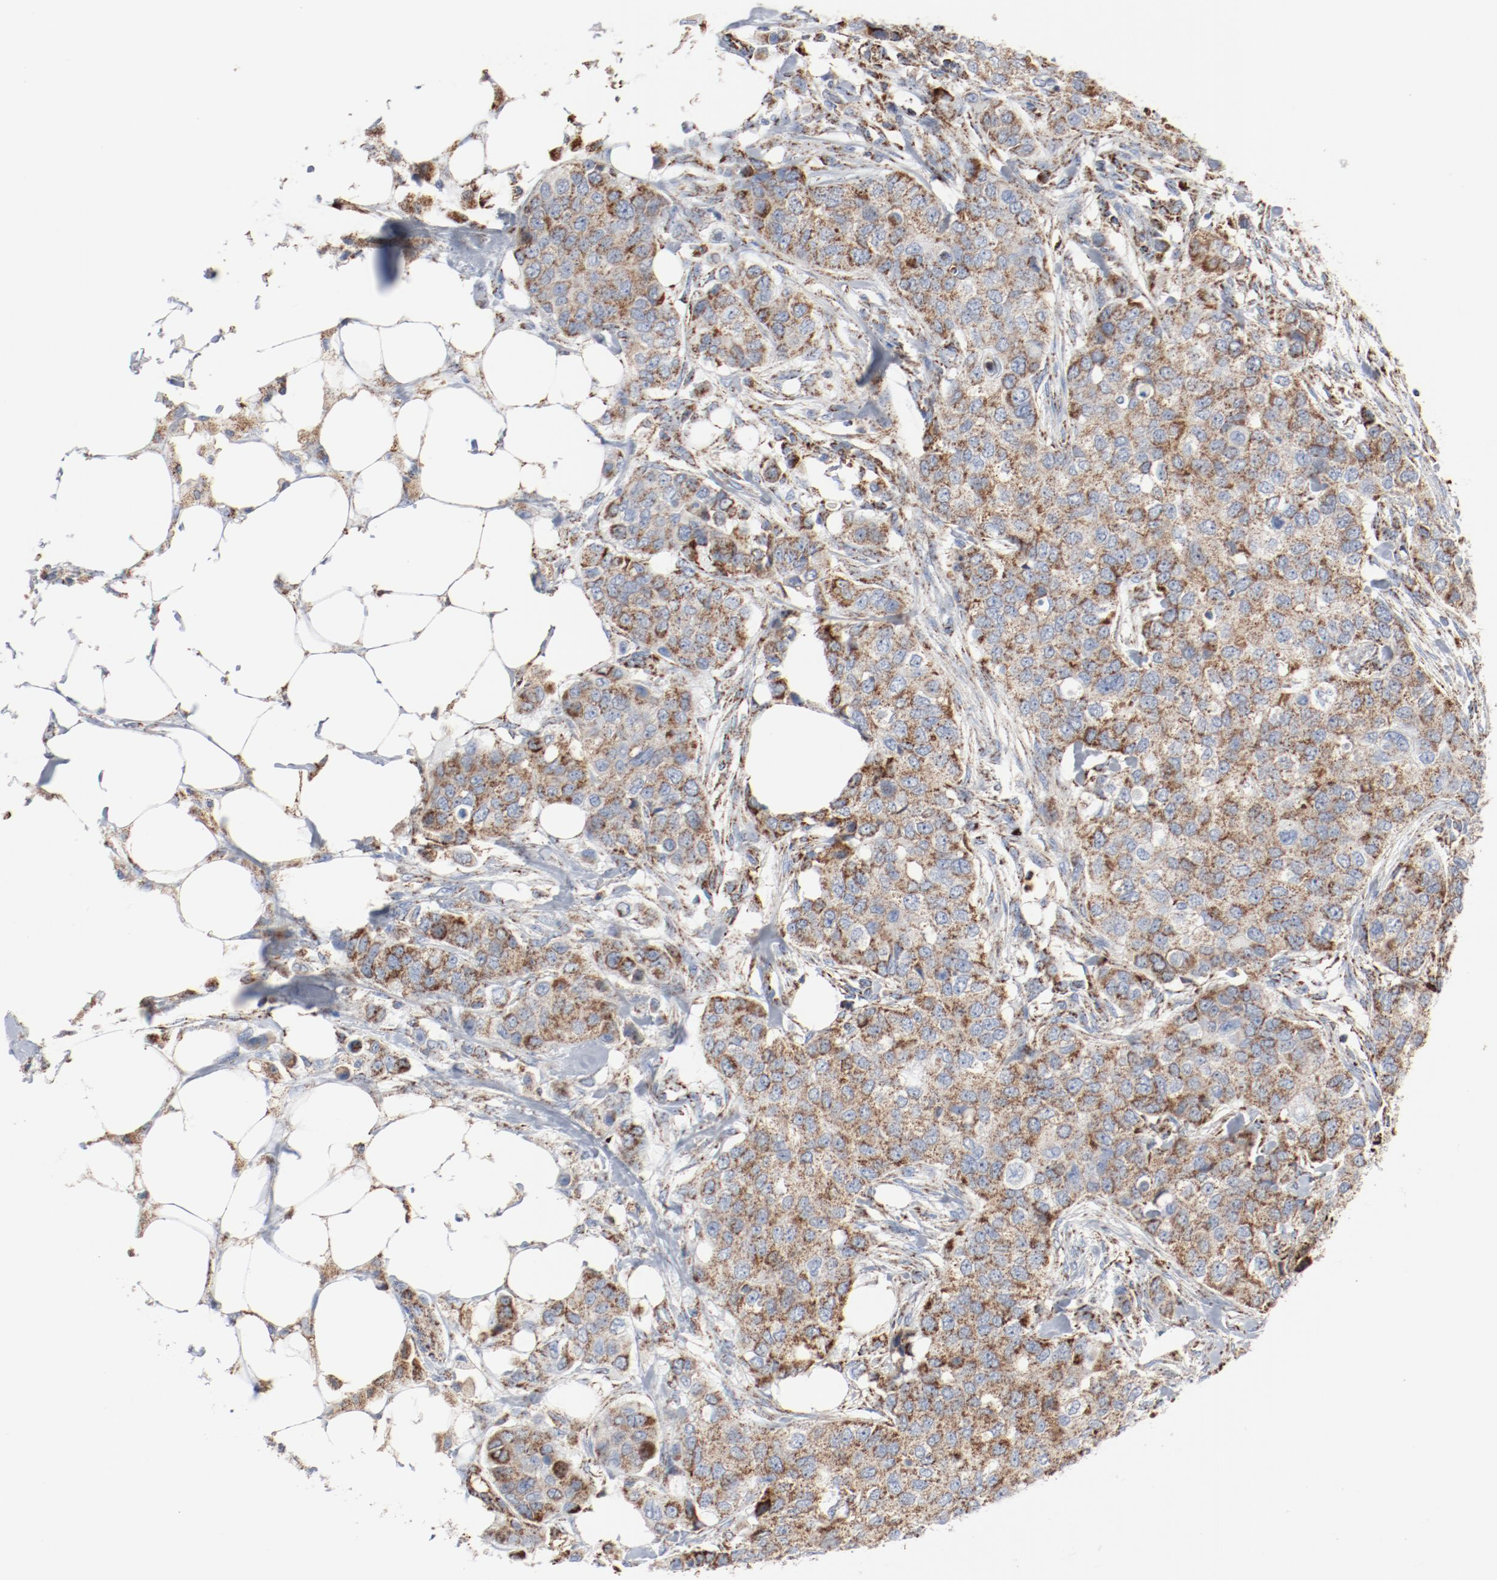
{"staining": {"intensity": "moderate", "quantity": ">75%", "location": "cytoplasmic/membranous"}, "tissue": "breast cancer", "cell_type": "Tumor cells", "image_type": "cancer", "snomed": [{"axis": "morphology", "description": "Normal tissue, NOS"}, {"axis": "morphology", "description": "Duct carcinoma"}, {"axis": "topography", "description": "Breast"}], "caption": "A high-resolution histopathology image shows immunohistochemistry staining of breast intraductal carcinoma, which displays moderate cytoplasmic/membranous positivity in about >75% of tumor cells. The staining is performed using DAB (3,3'-diaminobenzidine) brown chromogen to label protein expression. The nuclei are counter-stained blue using hematoxylin.", "gene": "NDUFB8", "patient": {"sex": "female", "age": 49}}